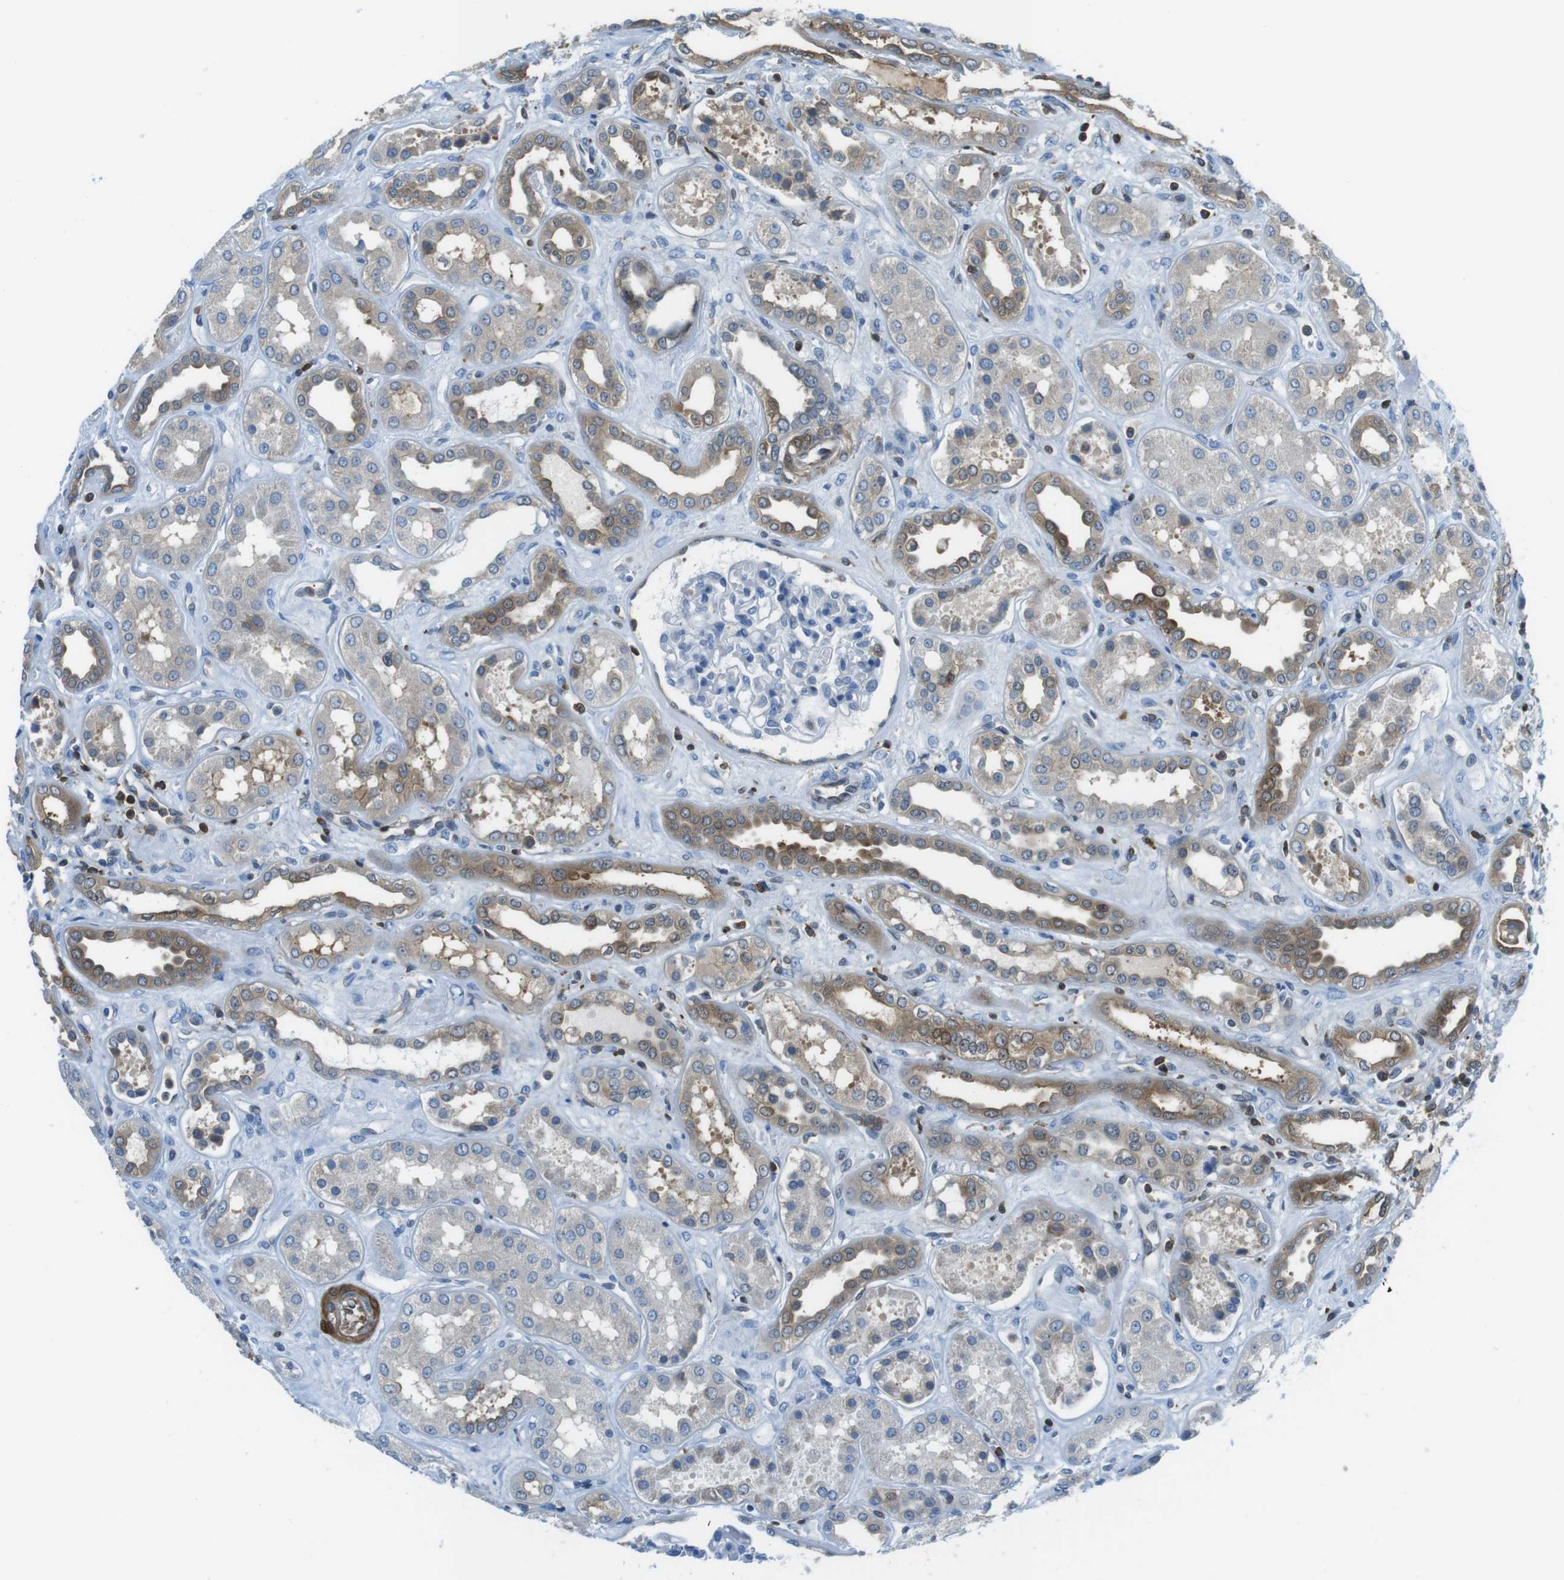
{"staining": {"intensity": "weak", "quantity": "<25%", "location": "cytoplasmic/membranous"}, "tissue": "kidney", "cell_type": "Cells in glomeruli", "image_type": "normal", "snomed": [{"axis": "morphology", "description": "Normal tissue, NOS"}, {"axis": "topography", "description": "Kidney"}], "caption": "Immunohistochemistry photomicrograph of benign human kidney stained for a protein (brown), which displays no positivity in cells in glomeruli.", "gene": "TES", "patient": {"sex": "male", "age": 59}}